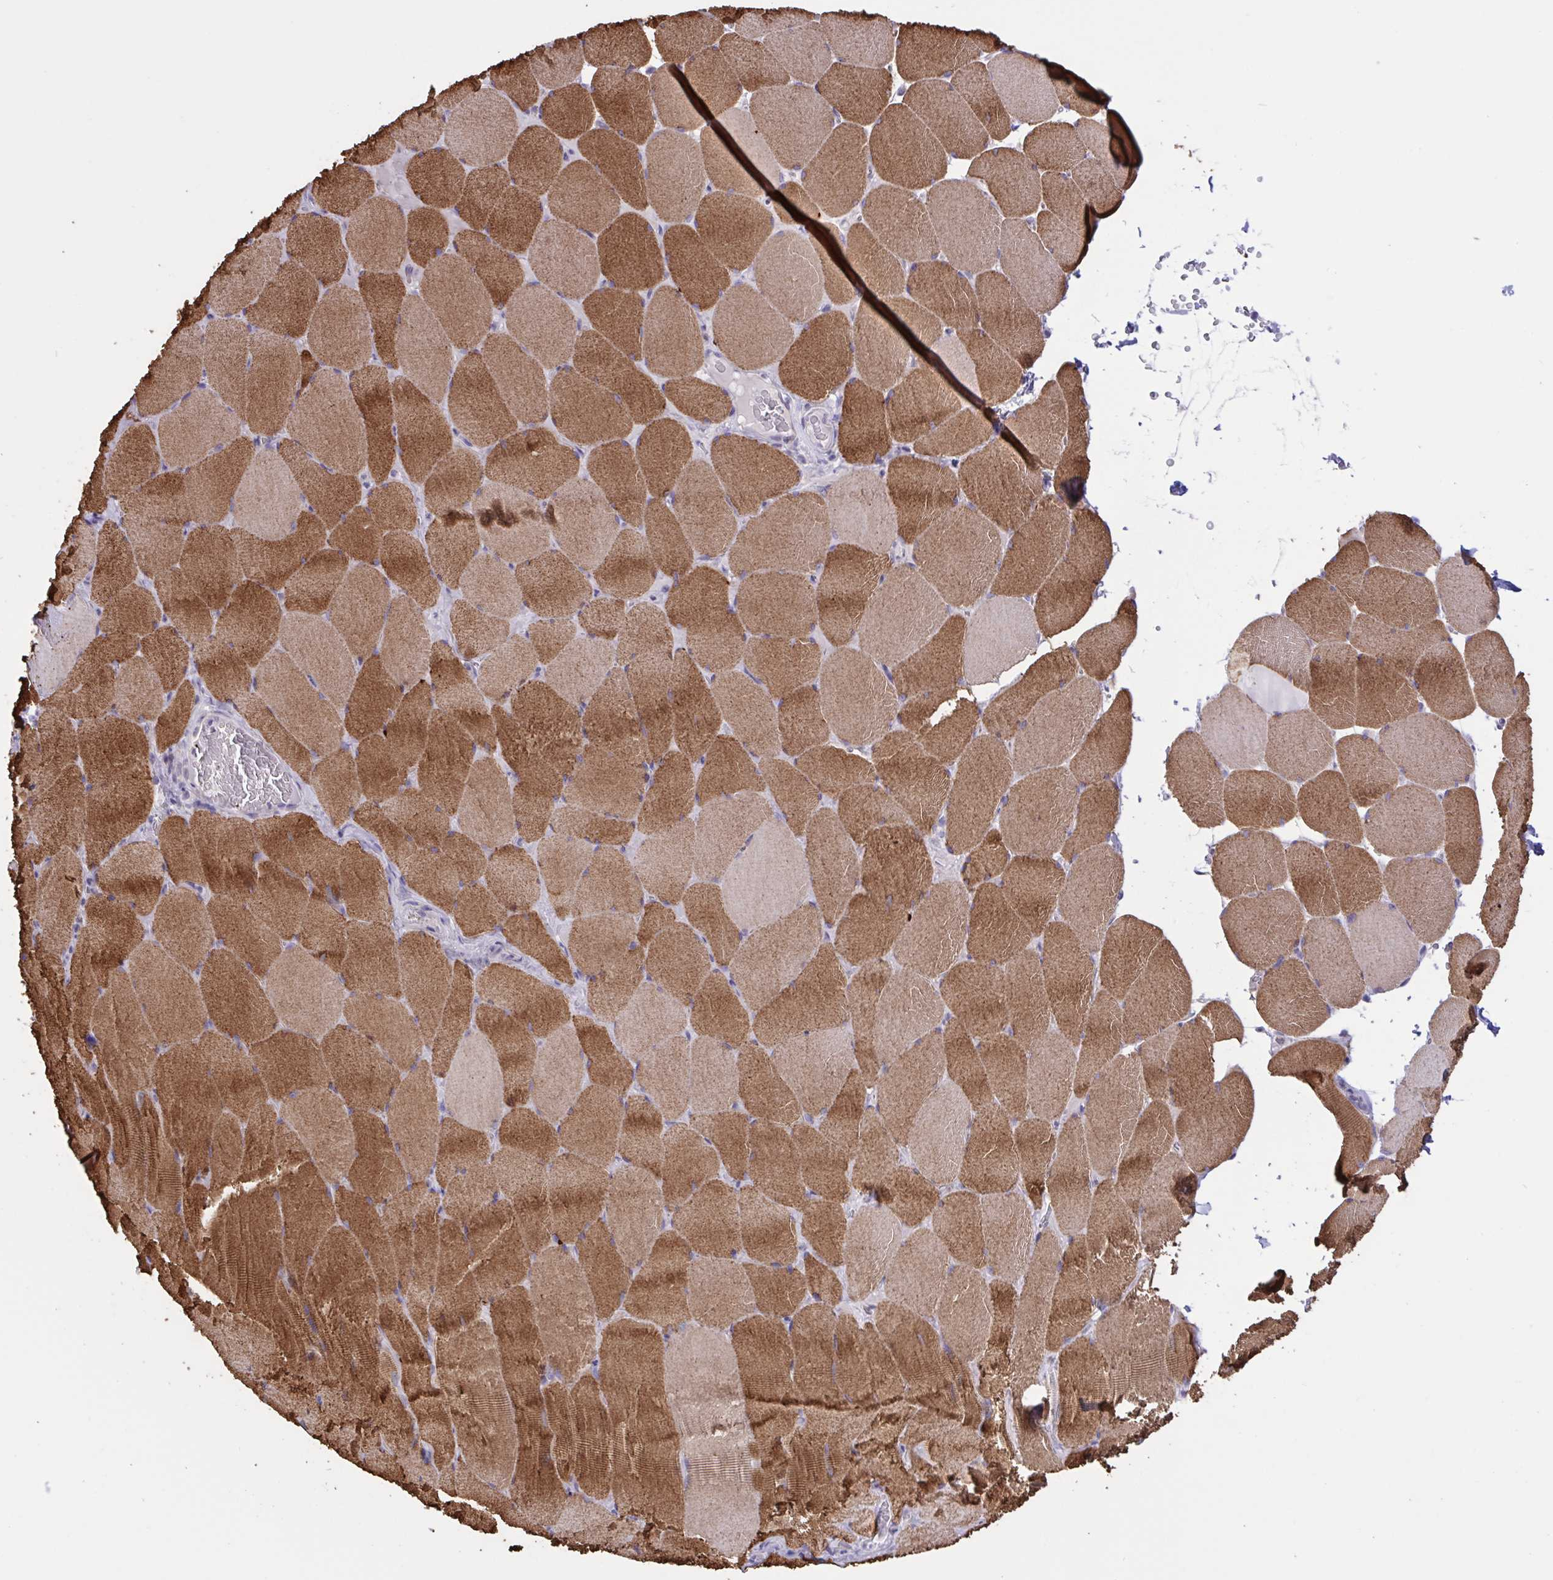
{"staining": {"intensity": "strong", "quantity": ">75%", "location": "cytoplasmic/membranous"}, "tissue": "skeletal muscle", "cell_type": "Myocytes", "image_type": "normal", "snomed": [{"axis": "morphology", "description": "Normal tissue, NOS"}, {"axis": "topography", "description": "Skeletal muscle"}, {"axis": "topography", "description": "Head-Neck"}], "caption": "Approximately >75% of myocytes in benign skeletal muscle exhibit strong cytoplasmic/membranous protein staining as visualized by brown immunohistochemical staining.", "gene": "DSC3", "patient": {"sex": "male", "age": 66}}